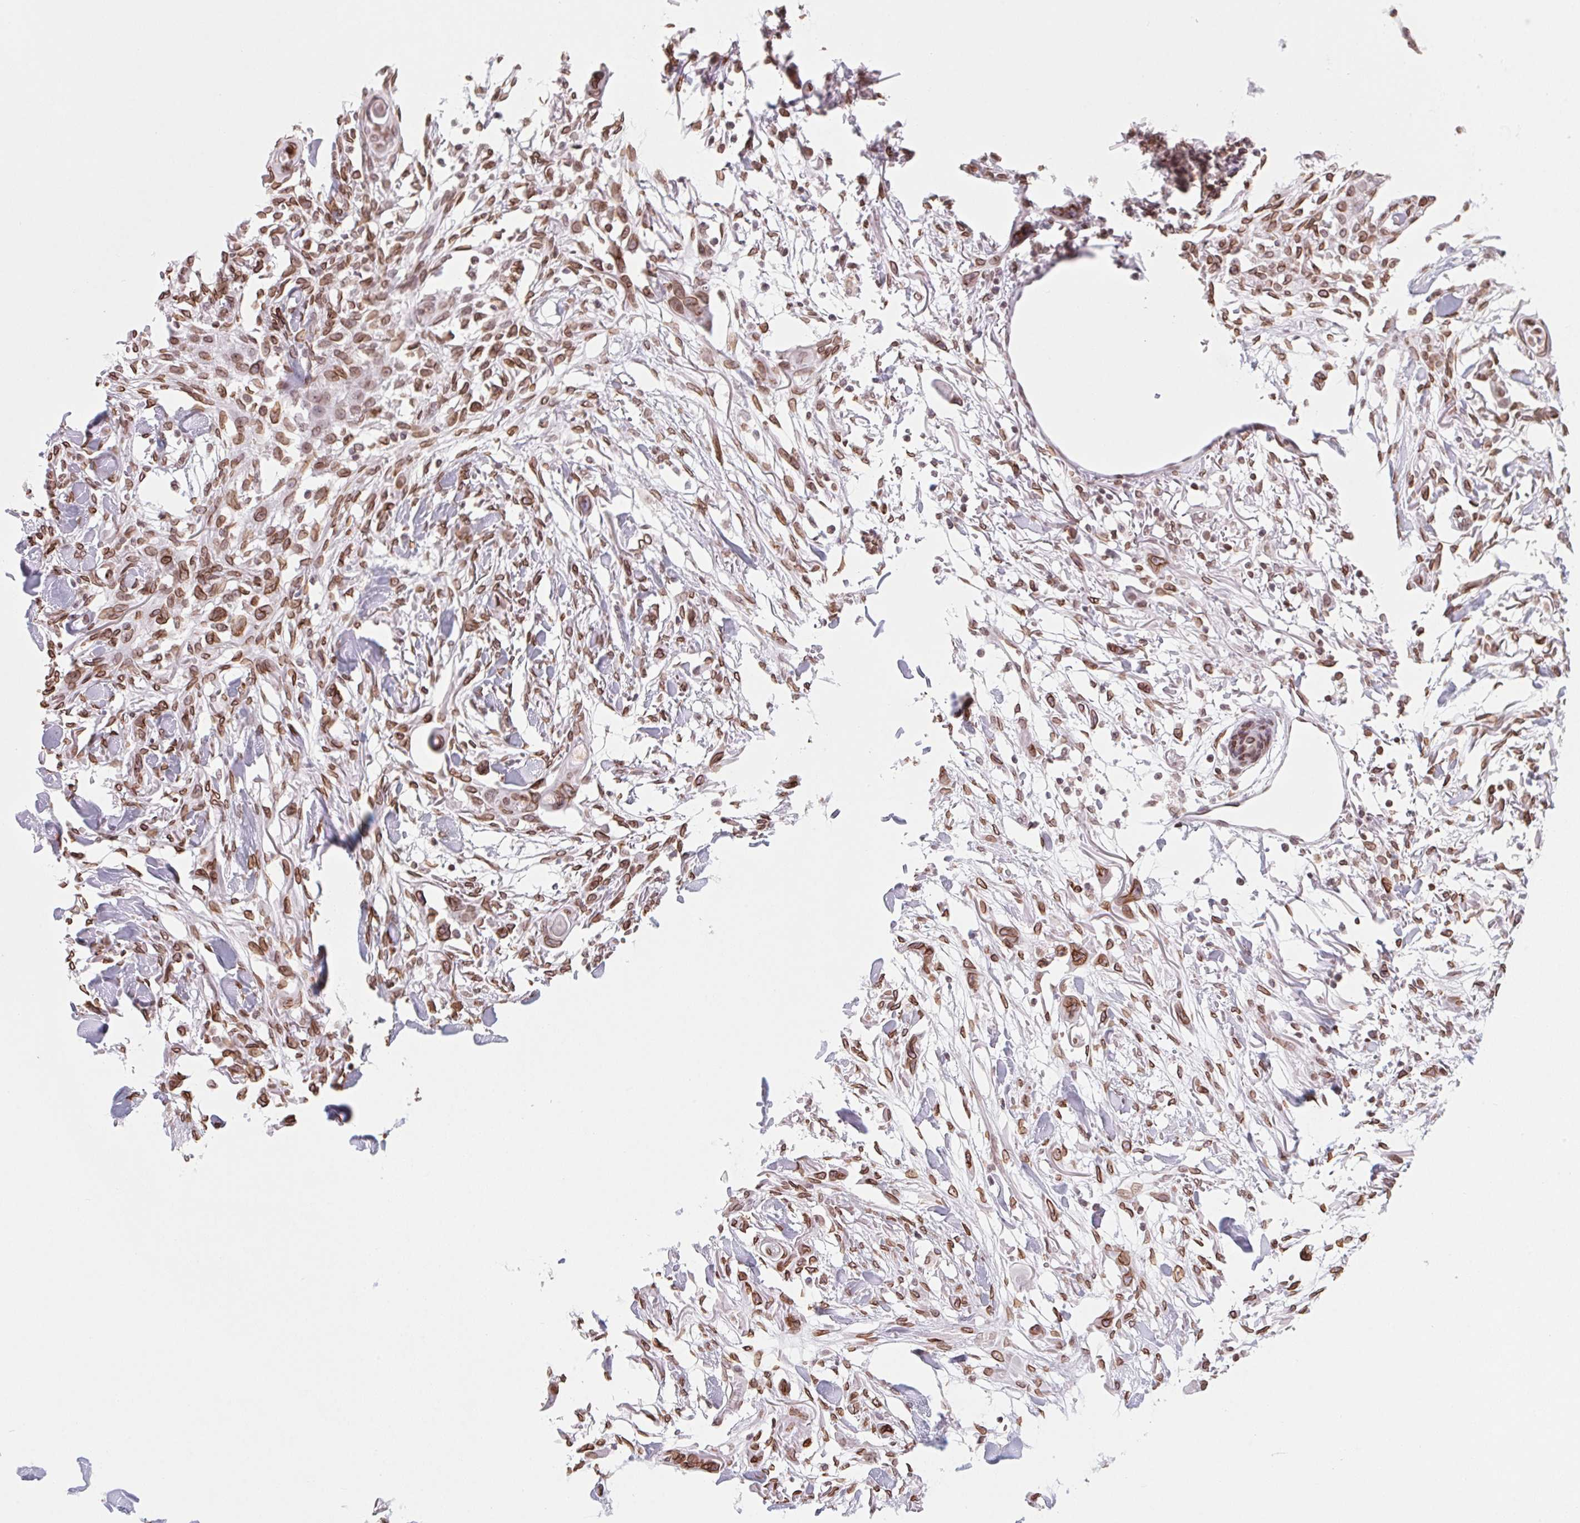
{"staining": {"intensity": "moderate", "quantity": ">75%", "location": "cytoplasmic/membranous,nuclear"}, "tissue": "skin cancer", "cell_type": "Tumor cells", "image_type": "cancer", "snomed": [{"axis": "morphology", "description": "Squamous cell carcinoma, NOS"}, {"axis": "topography", "description": "Skin"}], "caption": "Tumor cells show medium levels of moderate cytoplasmic/membranous and nuclear positivity in approximately >75% of cells in skin cancer.", "gene": "LMNB2", "patient": {"sex": "female", "age": 59}}